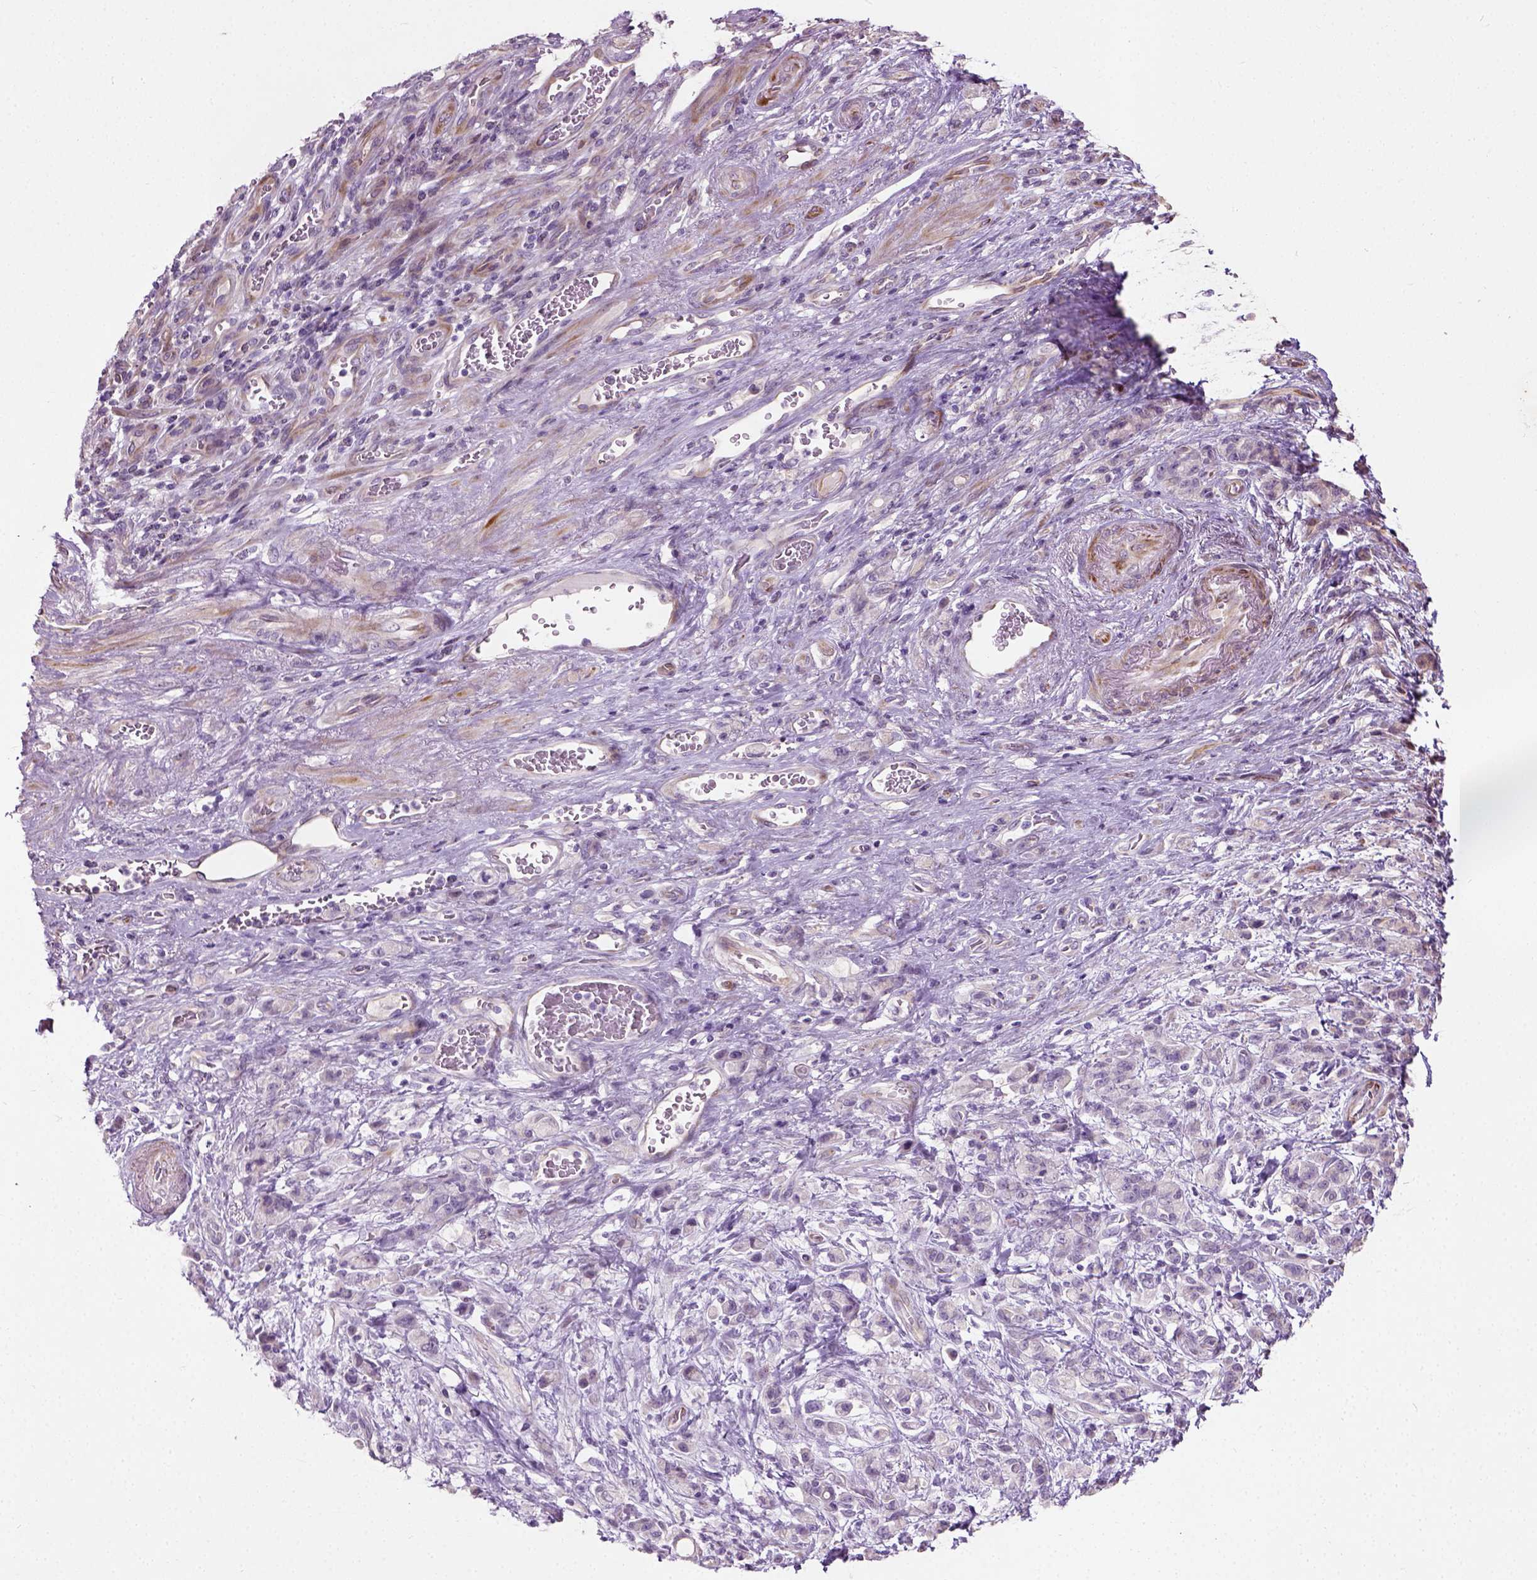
{"staining": {"intensity": "negative", "quantity": "none", "location": "none"}, "tissue": "stomach cancer", "cell_type": "Tumor cells", "image_type": "cancer", "snomed": [{"axis": "morphology", "description": "Adenocarcinoma, NOS"}, {"axis": "topography", "description": "Stomach"}], "caption": "Adenocarcinoma (stomach) stained for a protein using immunohistochemistry exhibits no staining tumor cells.", "gene": "PKP3", "patient": {"sex": "male", "age": 77}}